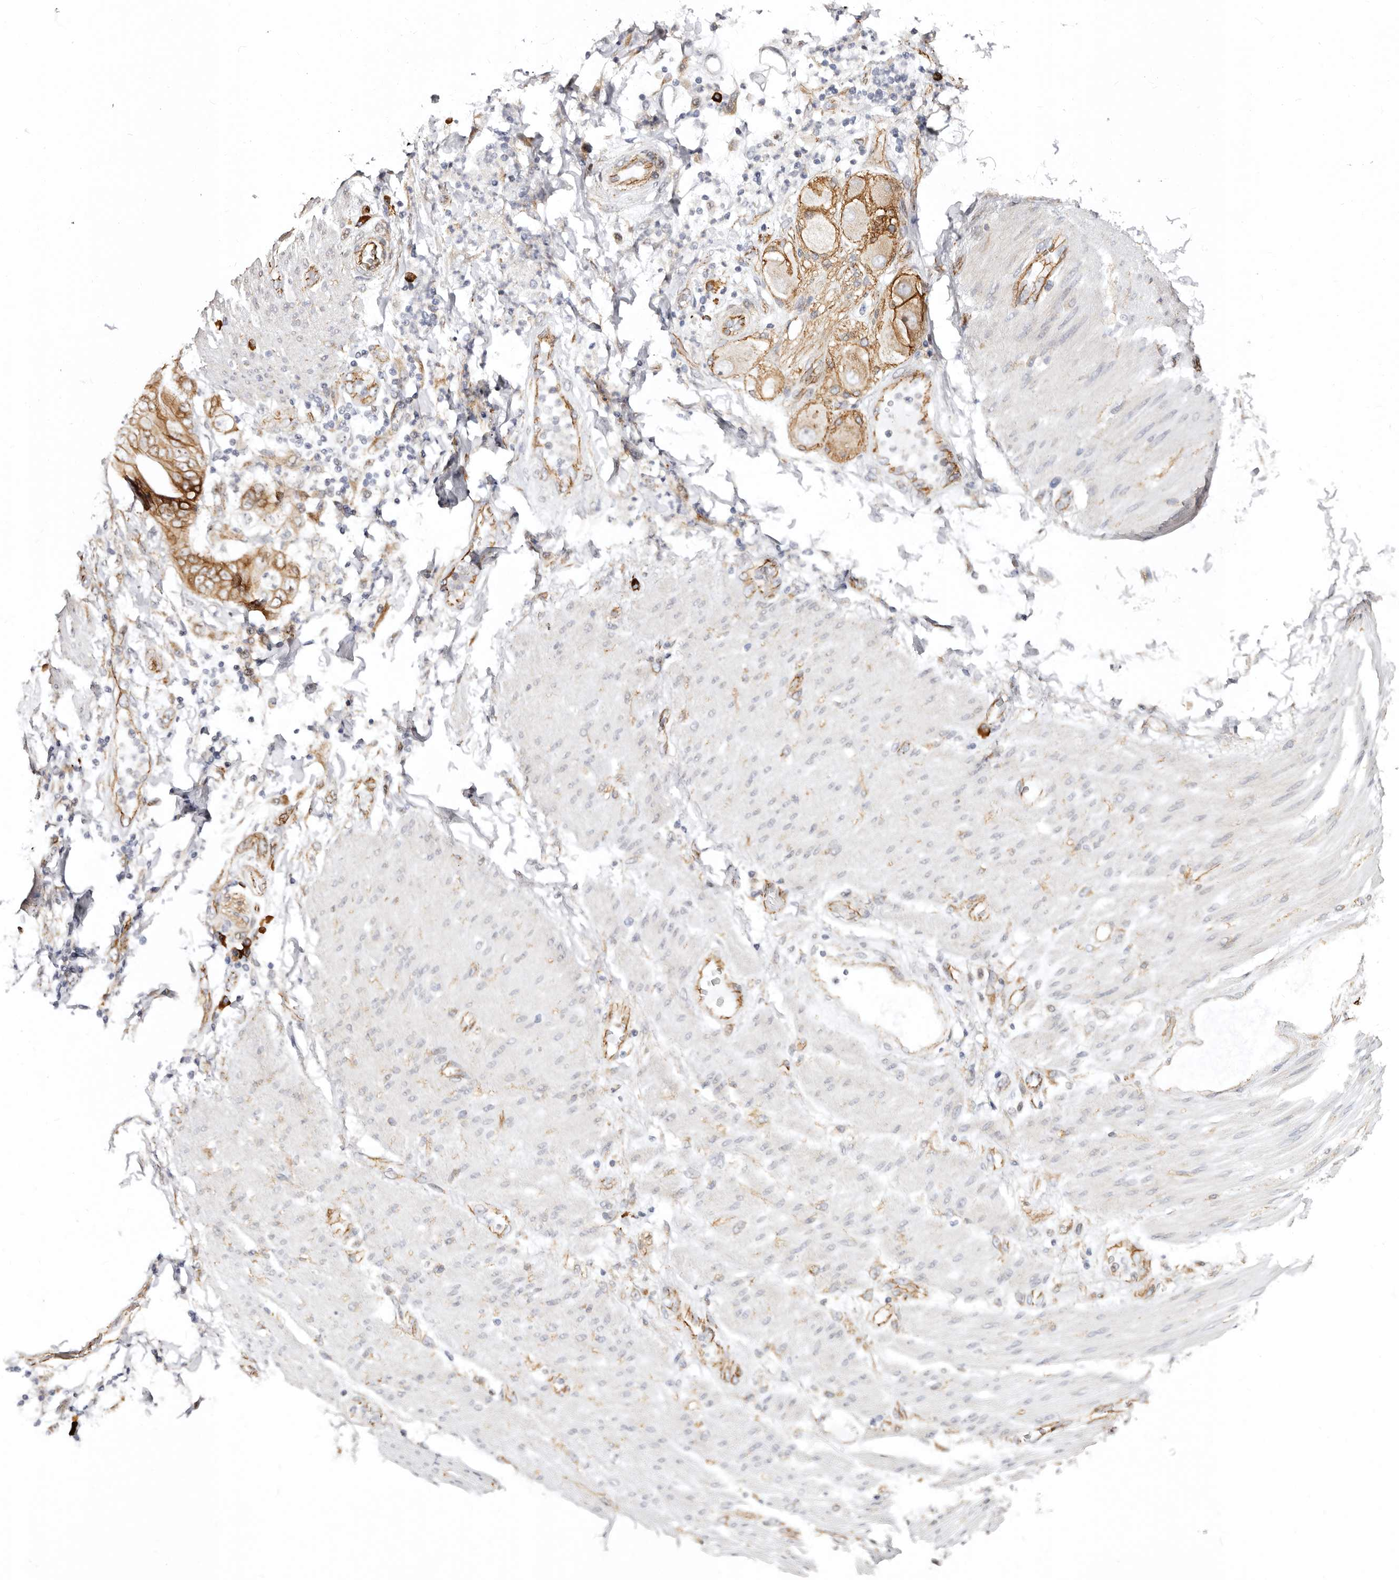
{"staining": {"intensity": "moderate", "quantity": ">75%", "location": "cytoplasmic/membranous"}, "tissue": "stomach cancer", "cell_type": "Tumor cells", "image_type": "cancer", "snomed": [{"axis": "morphology", "description": "Adenocarcinoma, NOS"}, {"axis": "topography", "description": "Stomach"}], "caption": "This image reveals immunohistochemistry staining of stomach cancer (adenocarcinoma), with medium moderate cytoplasmic/membranous expression in about >75% of tumor cells.", "gene": "CTNNB1", "patient": {"sex": "female", "age": 73}}